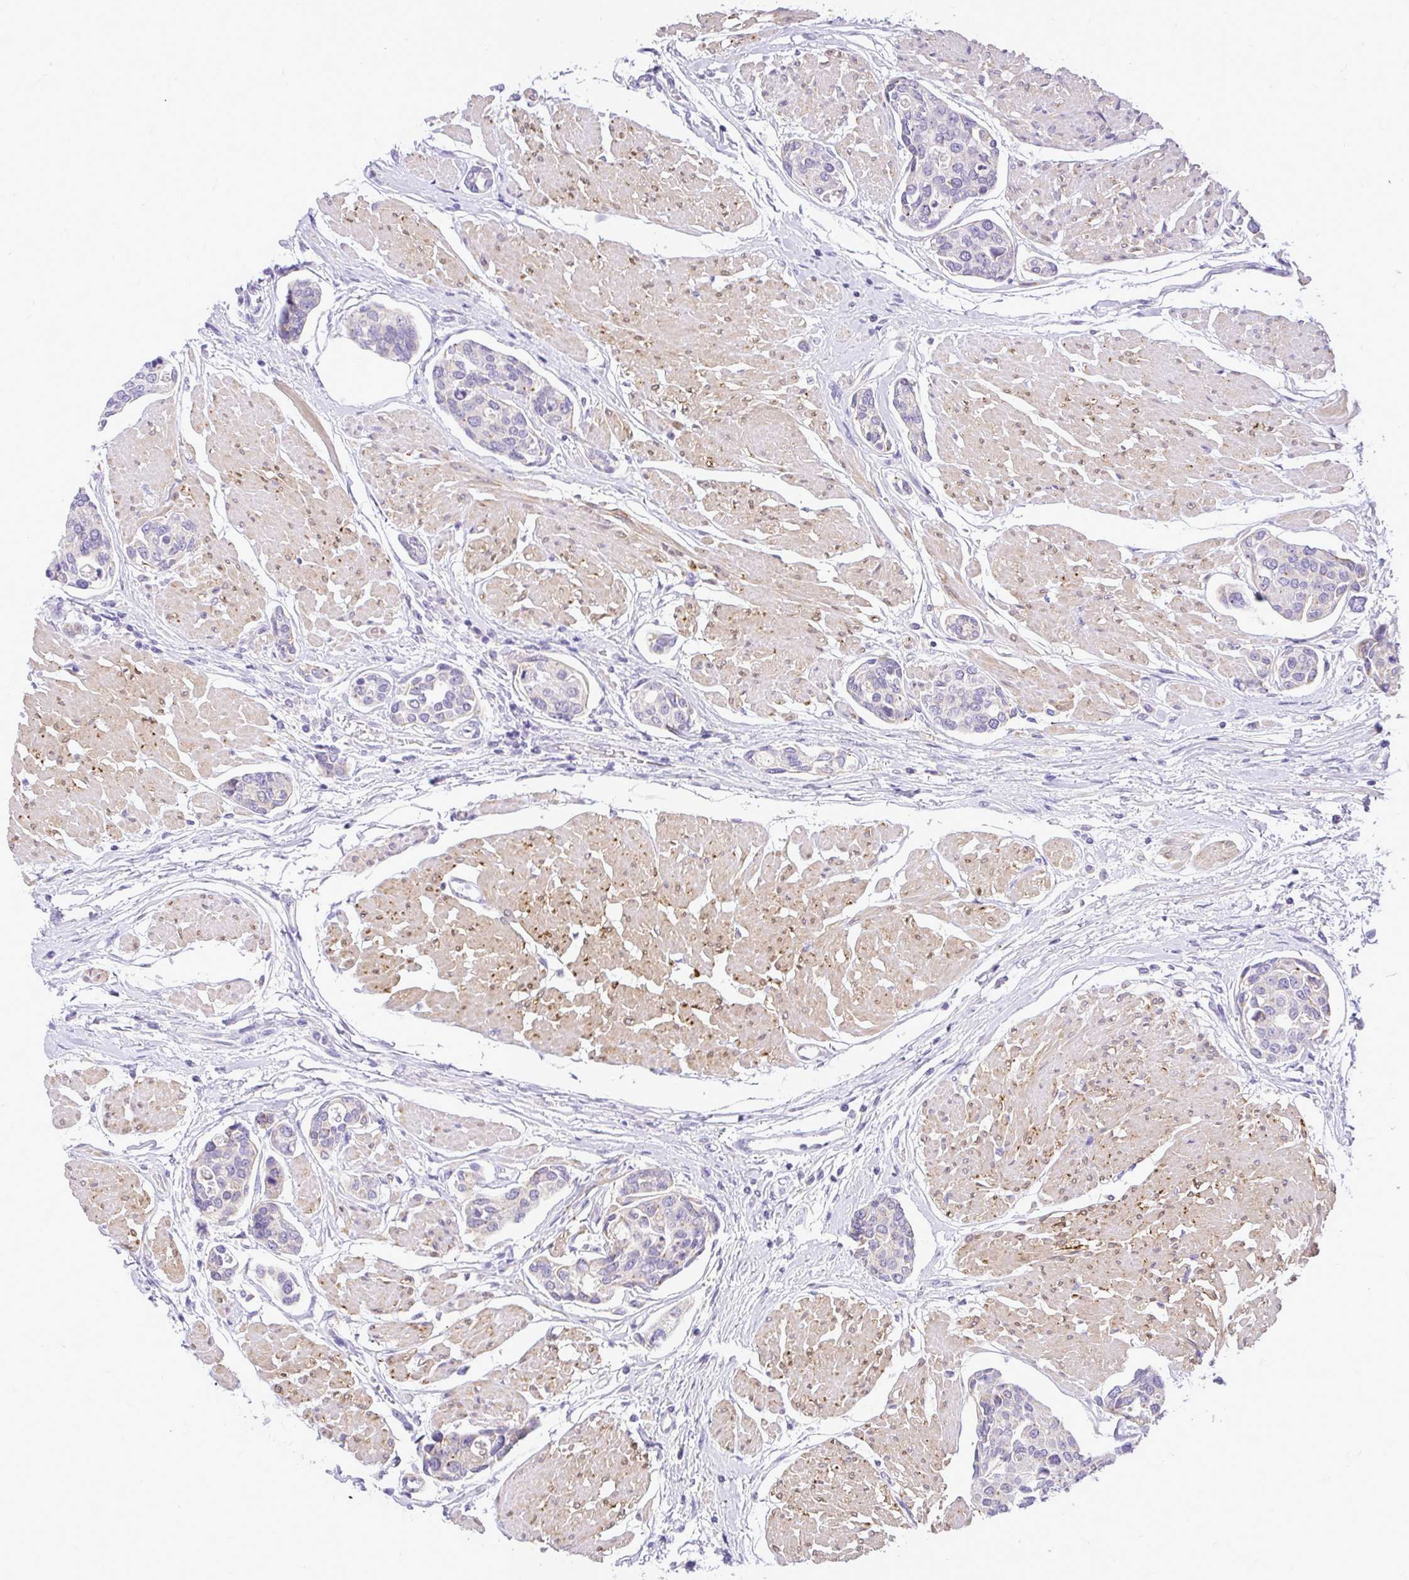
{"staining": {"intensity": "negative", "quantity": "none", "location": "none"}, "tissue": "urothelial cancer", "cell_type": "Tumor cells", "image_type": "cancer", "snomed": [{"axis": "morphology", "description": "Urothelial carcinoma, High grade"}, {"axis": "topography", "description": "Urinary bladder"}], "caption": "The micrograph displays no staining of tumor cells in high-grade urothelial carcinoma. The staining was performed using DAB to visualize the protein expression in brown, while the nuclei were stained in blue with hematoxylin (Magnification: 20x).", "gene": "PKN3", "patient": {"sex": "male", "age": 78}}